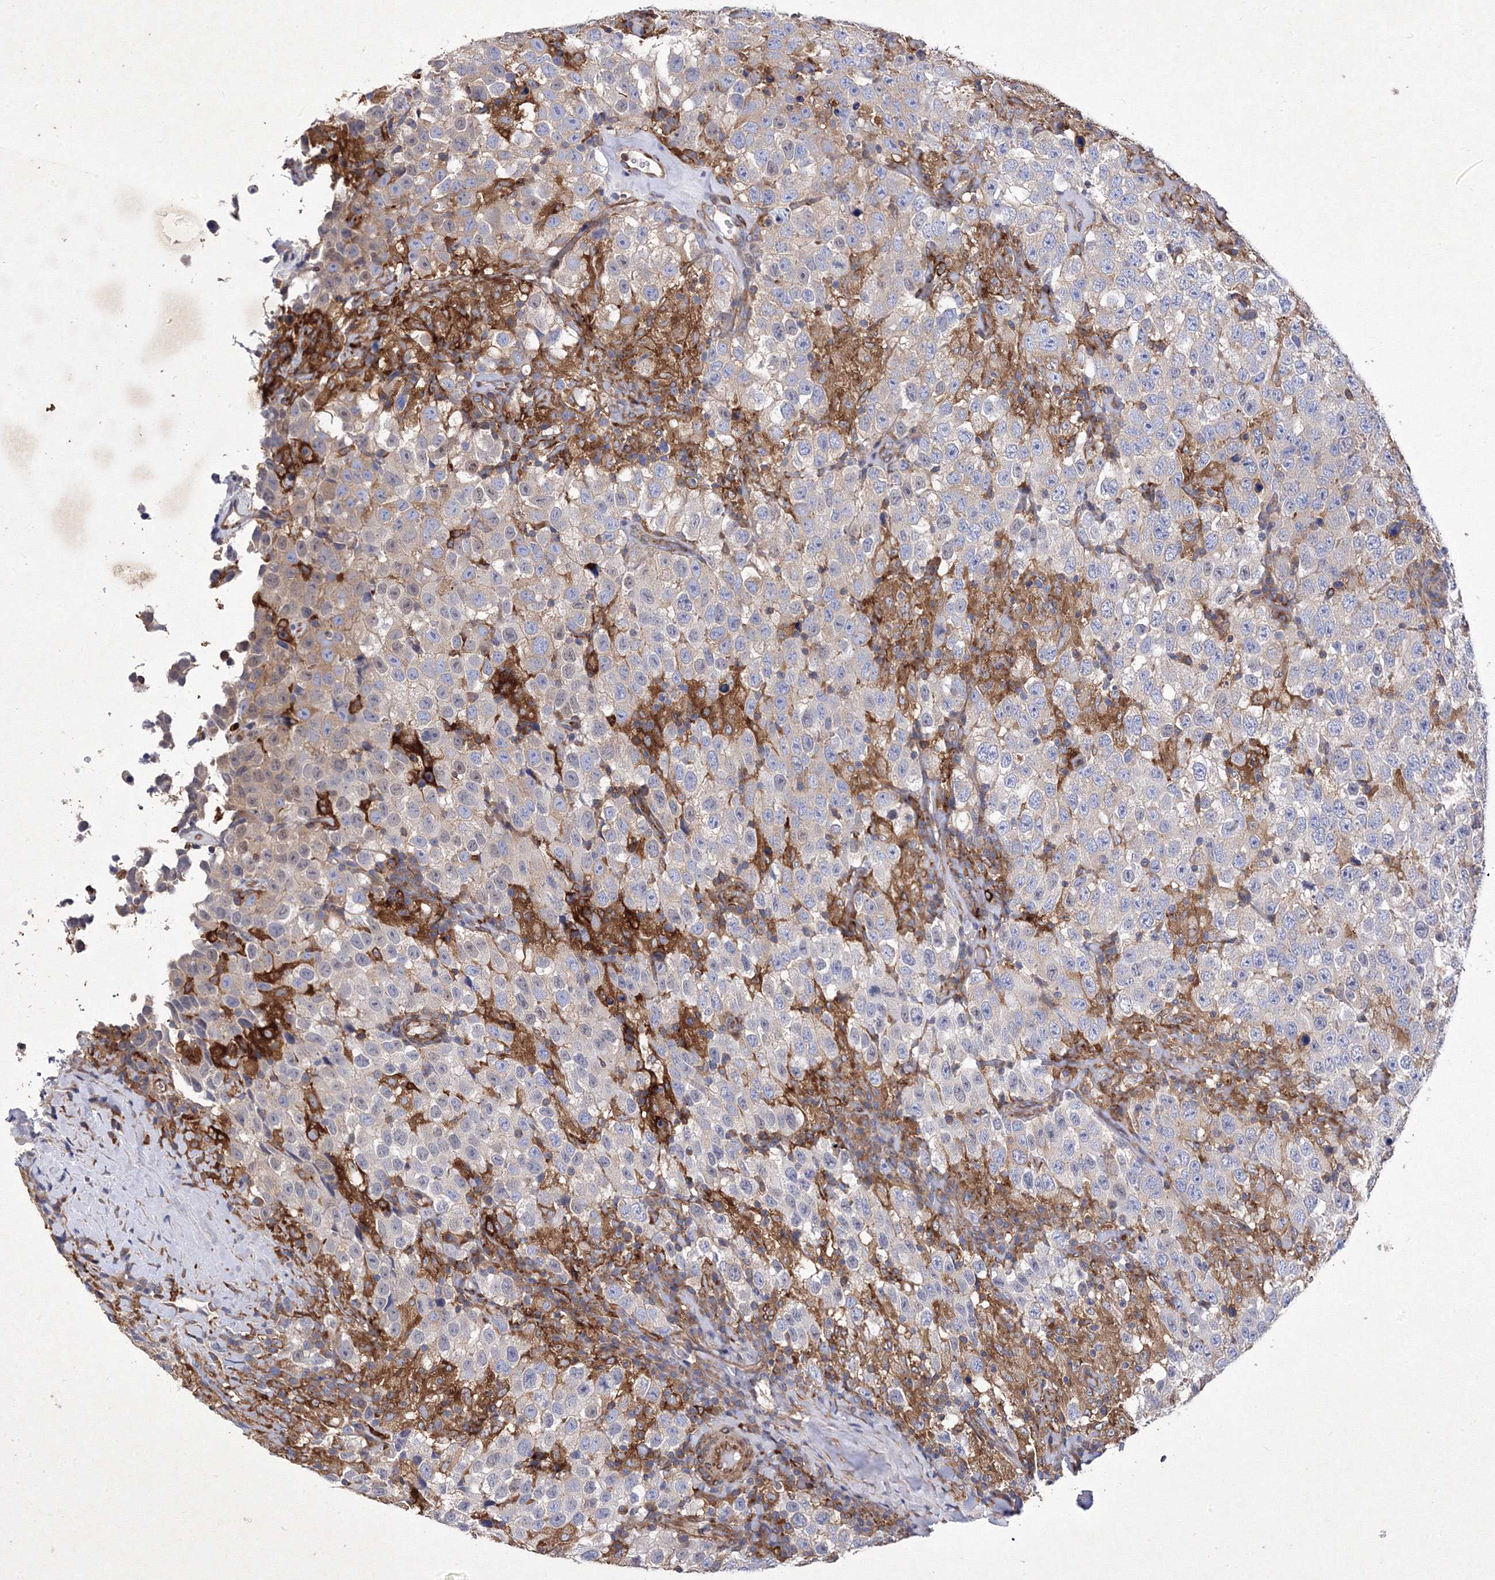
{"staining": {"intensity": "weak", "quantity": "<25%", "location": "cytoplasmic/membranous"}, "tissue": "testis cancer", "cell_type": "Tumor cells", "image_type": "cancer", "snomed": [{"axis": "morphology", "description": "Seminoma, NOS"}, {"axis": "topography", "description": "Testis"}], "caption": "Immunohistochemistry (IHC) image of neoplastic tissue: testis cancer stained with DAB exhibits no significant protein staining in tumor cells.", "gene": "SNX18", "patient": {"sex": "male", "age": 41}}